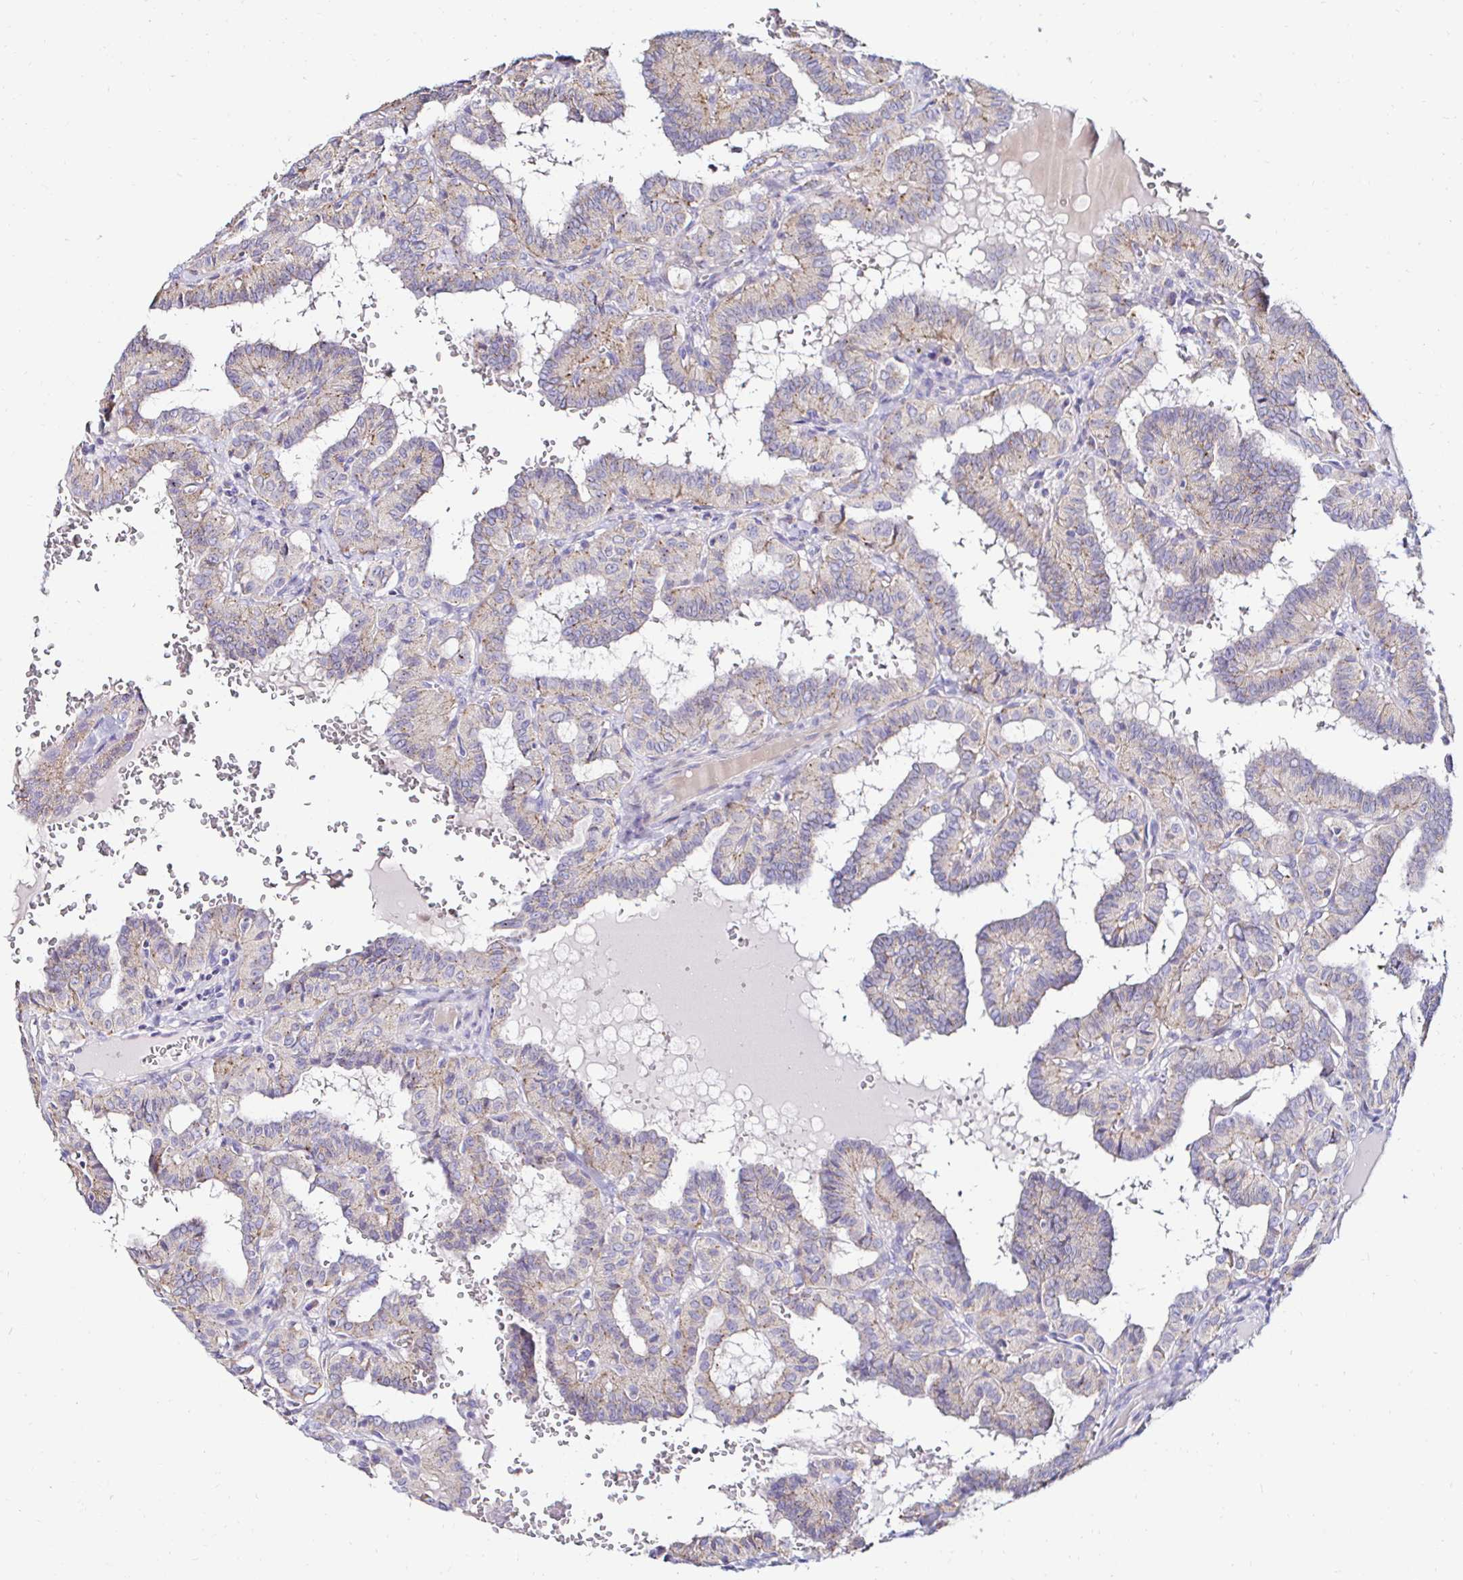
{"staining": {"intensity": "weak", "quantity": "25%-75%", "location": "cytoplasmic/membranous"}, "tissue": "thyroid cancer", "cell_type": "Tumor cells", "image_type": "cancer", "snomed": [{"axis": "morphology", "description": "Papillary adenocarcinoma, NOS"}, {"axis": "topography", "description": "Thyroid gland"}], "caption": "This is an image of immunohistochemistry staining of thyroid cancer, which shows weak positivity in the cytoplasmic/membranous of tumor cells.", "gene": "GALNS", "patient": {"sex": "female", "age": 21}}